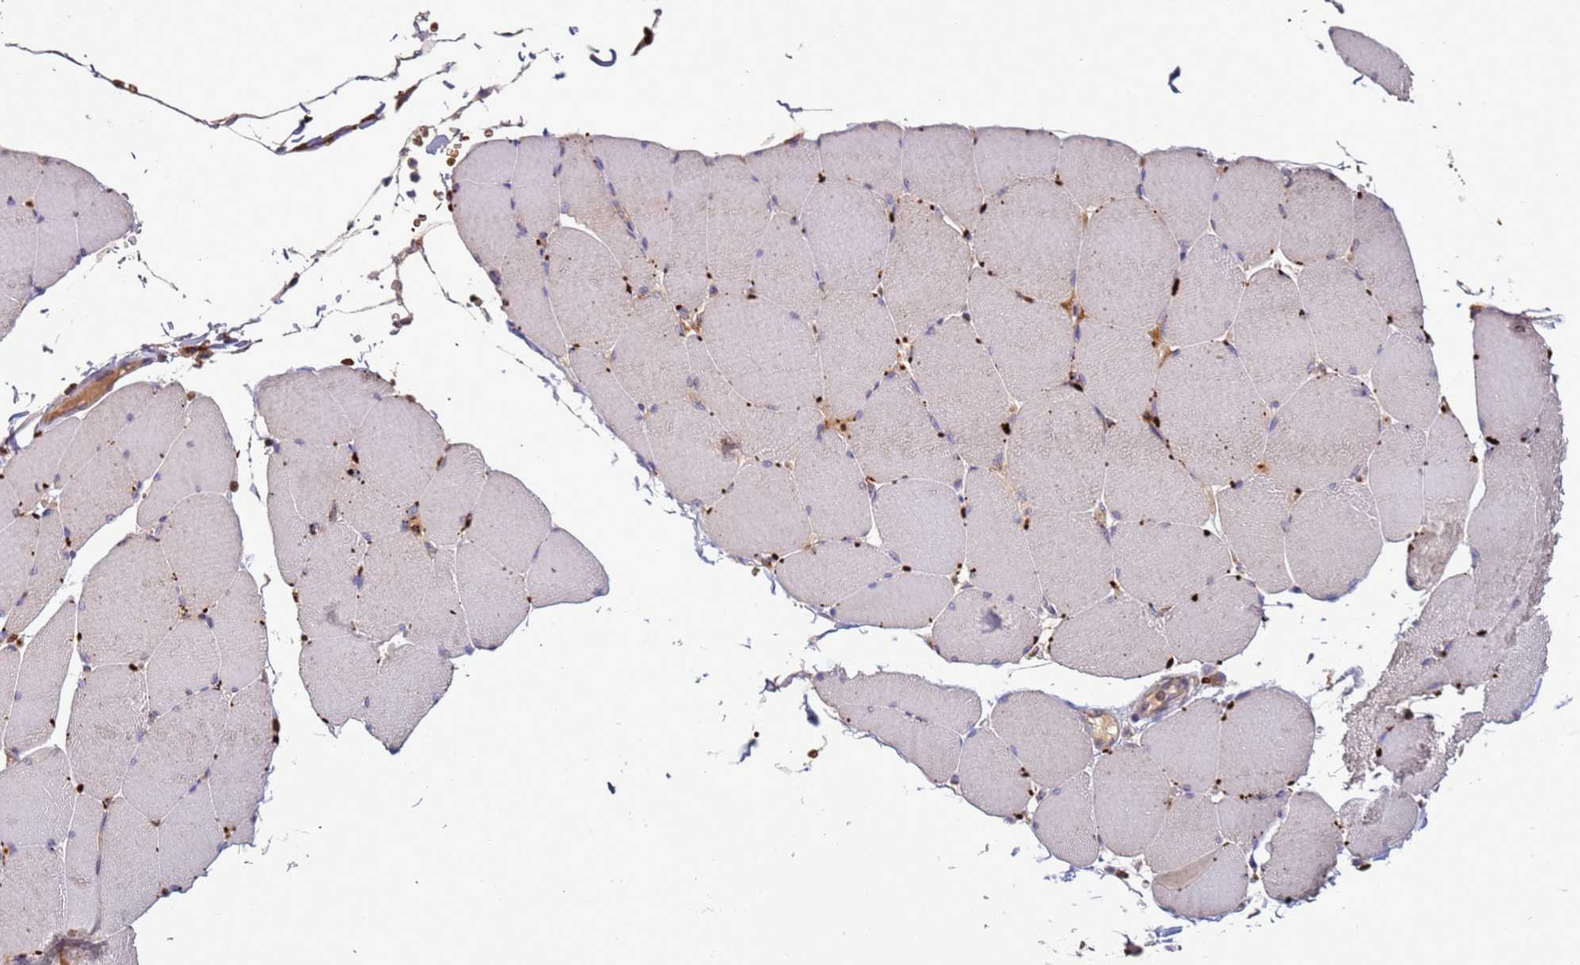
{"staining": {"intensity": "negative", "quantity": "none", "location": "none"}, "tissue": "skeletal muscle", "cell_type": "Myocytes", "image_type": "normal", "snomed": [{"axis": "morphology", "description": "Normal tissue, NOS"}, {"axis": "topography", "description": "Skeletal muscle"}, {"axis": "topography", "description": "Head-Neck"}], "caption": "Immunohistochemistry of normal human skeletal muscle exhibits no positivity in myocytes. (DAB (3,3'-diaminobenzidine) immunohistochemistry (IHC) visualized using brightfield microscopy, high magnification).", "gene": "VPS36", "patient": {"sex": "male", "age": 66}}